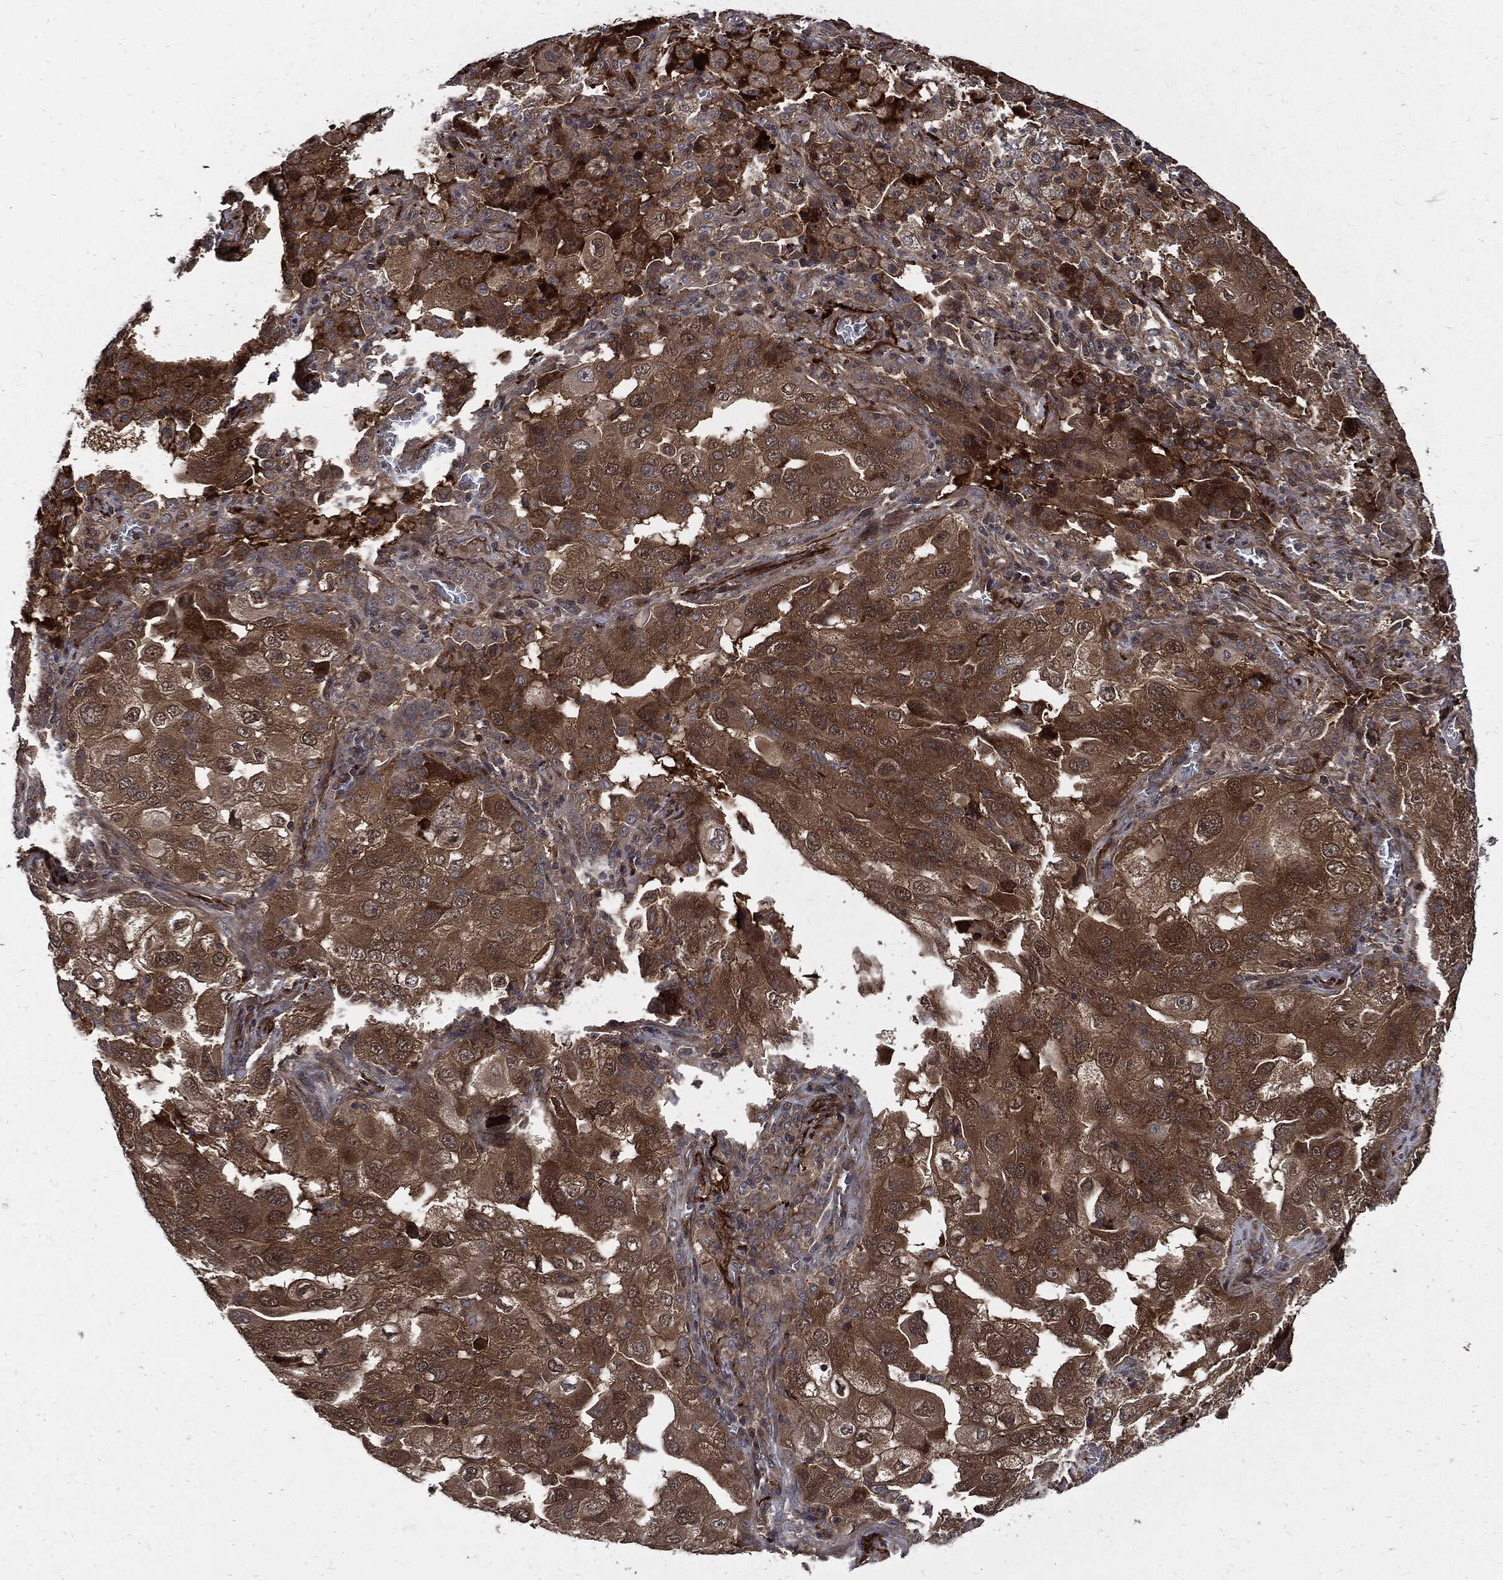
{"staining": {"intensity": "strong", "quantity": "25%-75%", "location": "cytoplasmic/membranous"}, "tissue": "lung cancer", "cell_type": "Tumor cells", "image_type": "cancer", "snomed": [{"axis": "morphology", "description": "Adenocarcinoma, NOS"}, {"axis": "topography", "description": "Lung"}], "caption": "DAB immunohistochemical staining of adenocarcinoma (lung) exhibits strong cytoplasmic/membranous protein positivity in about 25%-75% of tumor cells.", "gene": "CLU", "patient": {"sex": "female", "age": 61}}